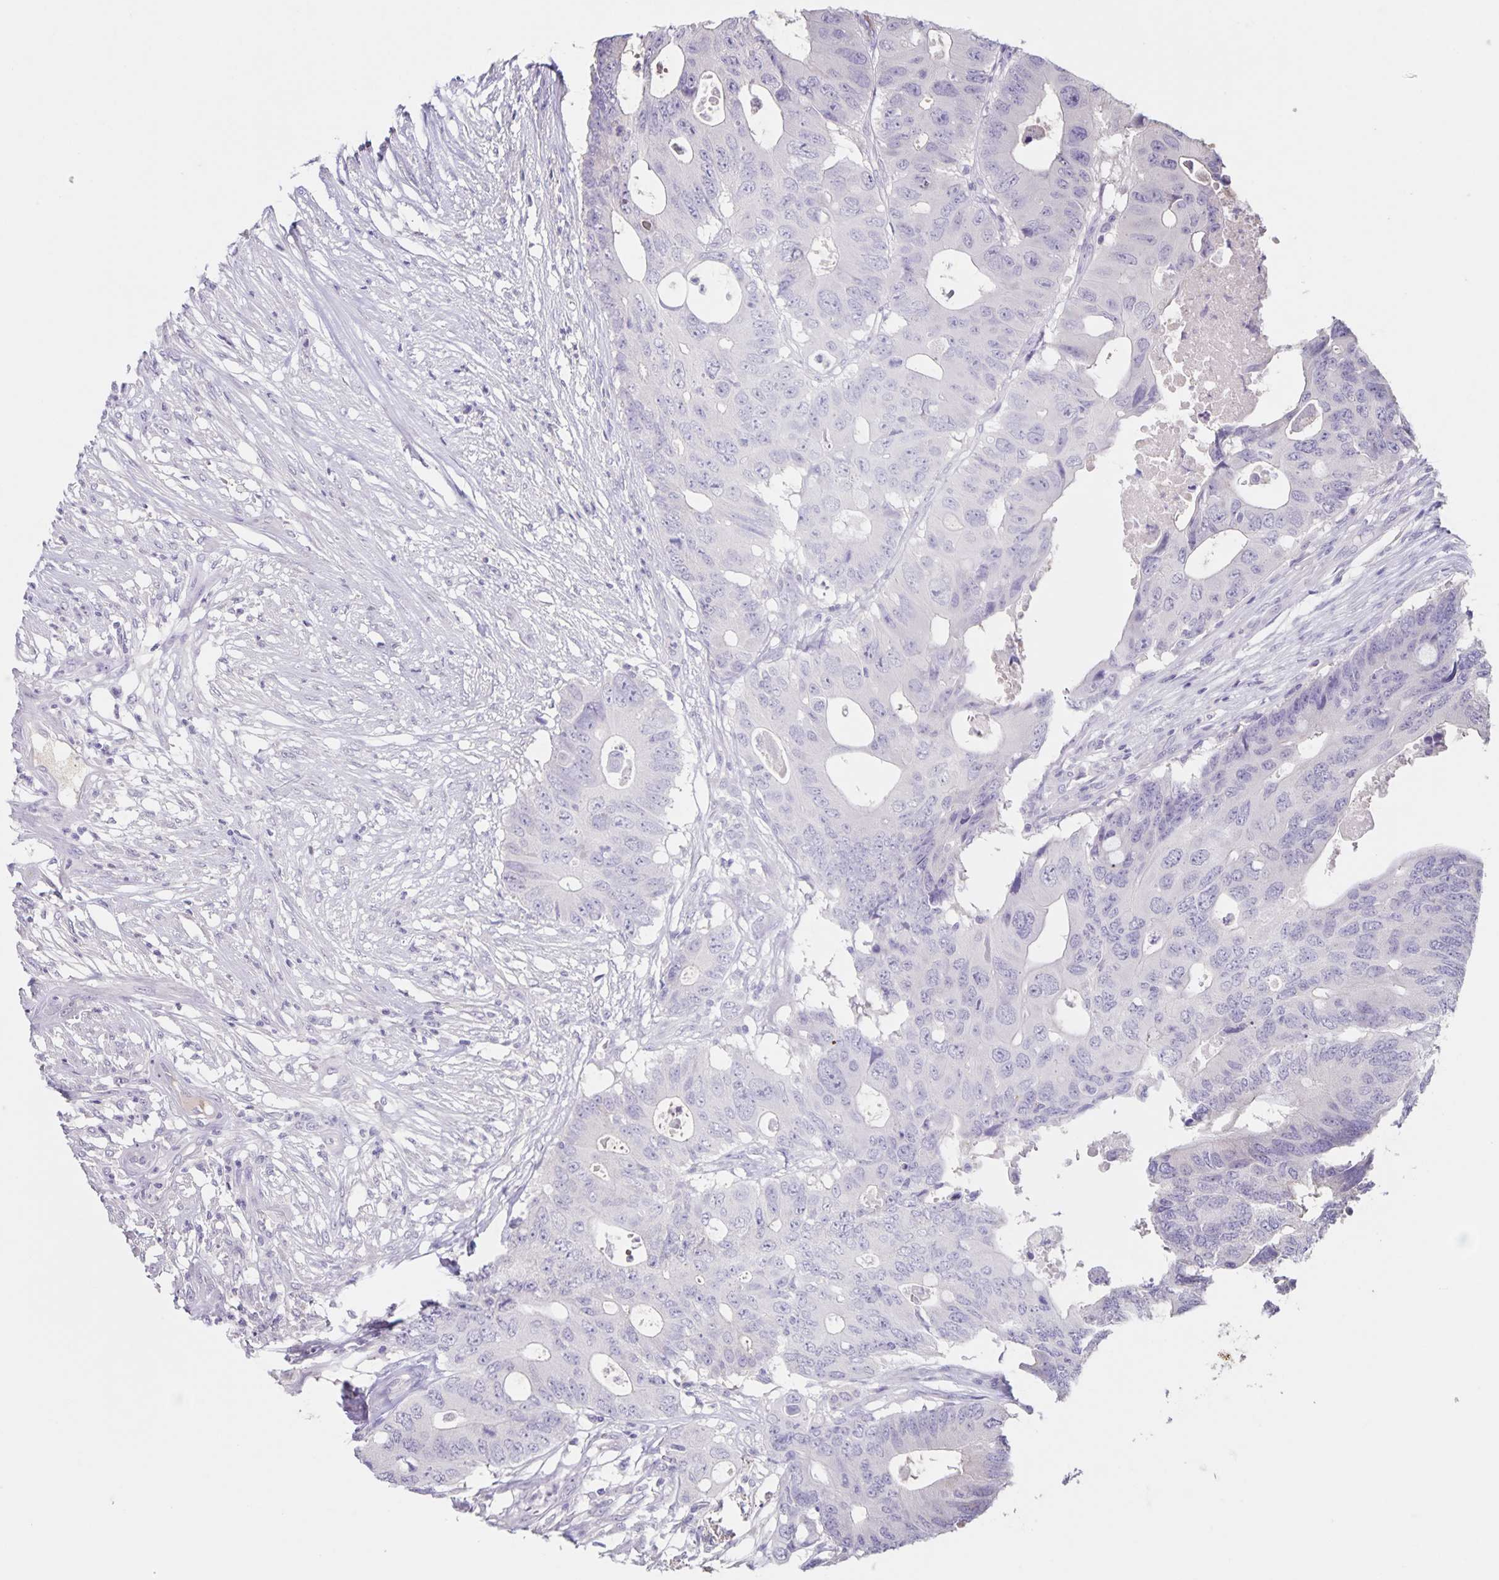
{"staining": {"intensity": "negative", "quantity": "none", "location": "none"}, "tissue": "colorectal cancer", "cell_type": "Tumor cells", "image_type": "cancer", "snomed": [{"axis": "morphology", "description": "Adenocarcinoma, NOS"}, {"axis": "topography", "description": "Colon"}], "caption": "DAB immunohistochemical staining of human colorectal cancer (adenocarcinoma) reveals no significant positivity in tumor cells.", "gene": "INSL5", "patient": {"sex": "male", "age": 71}}